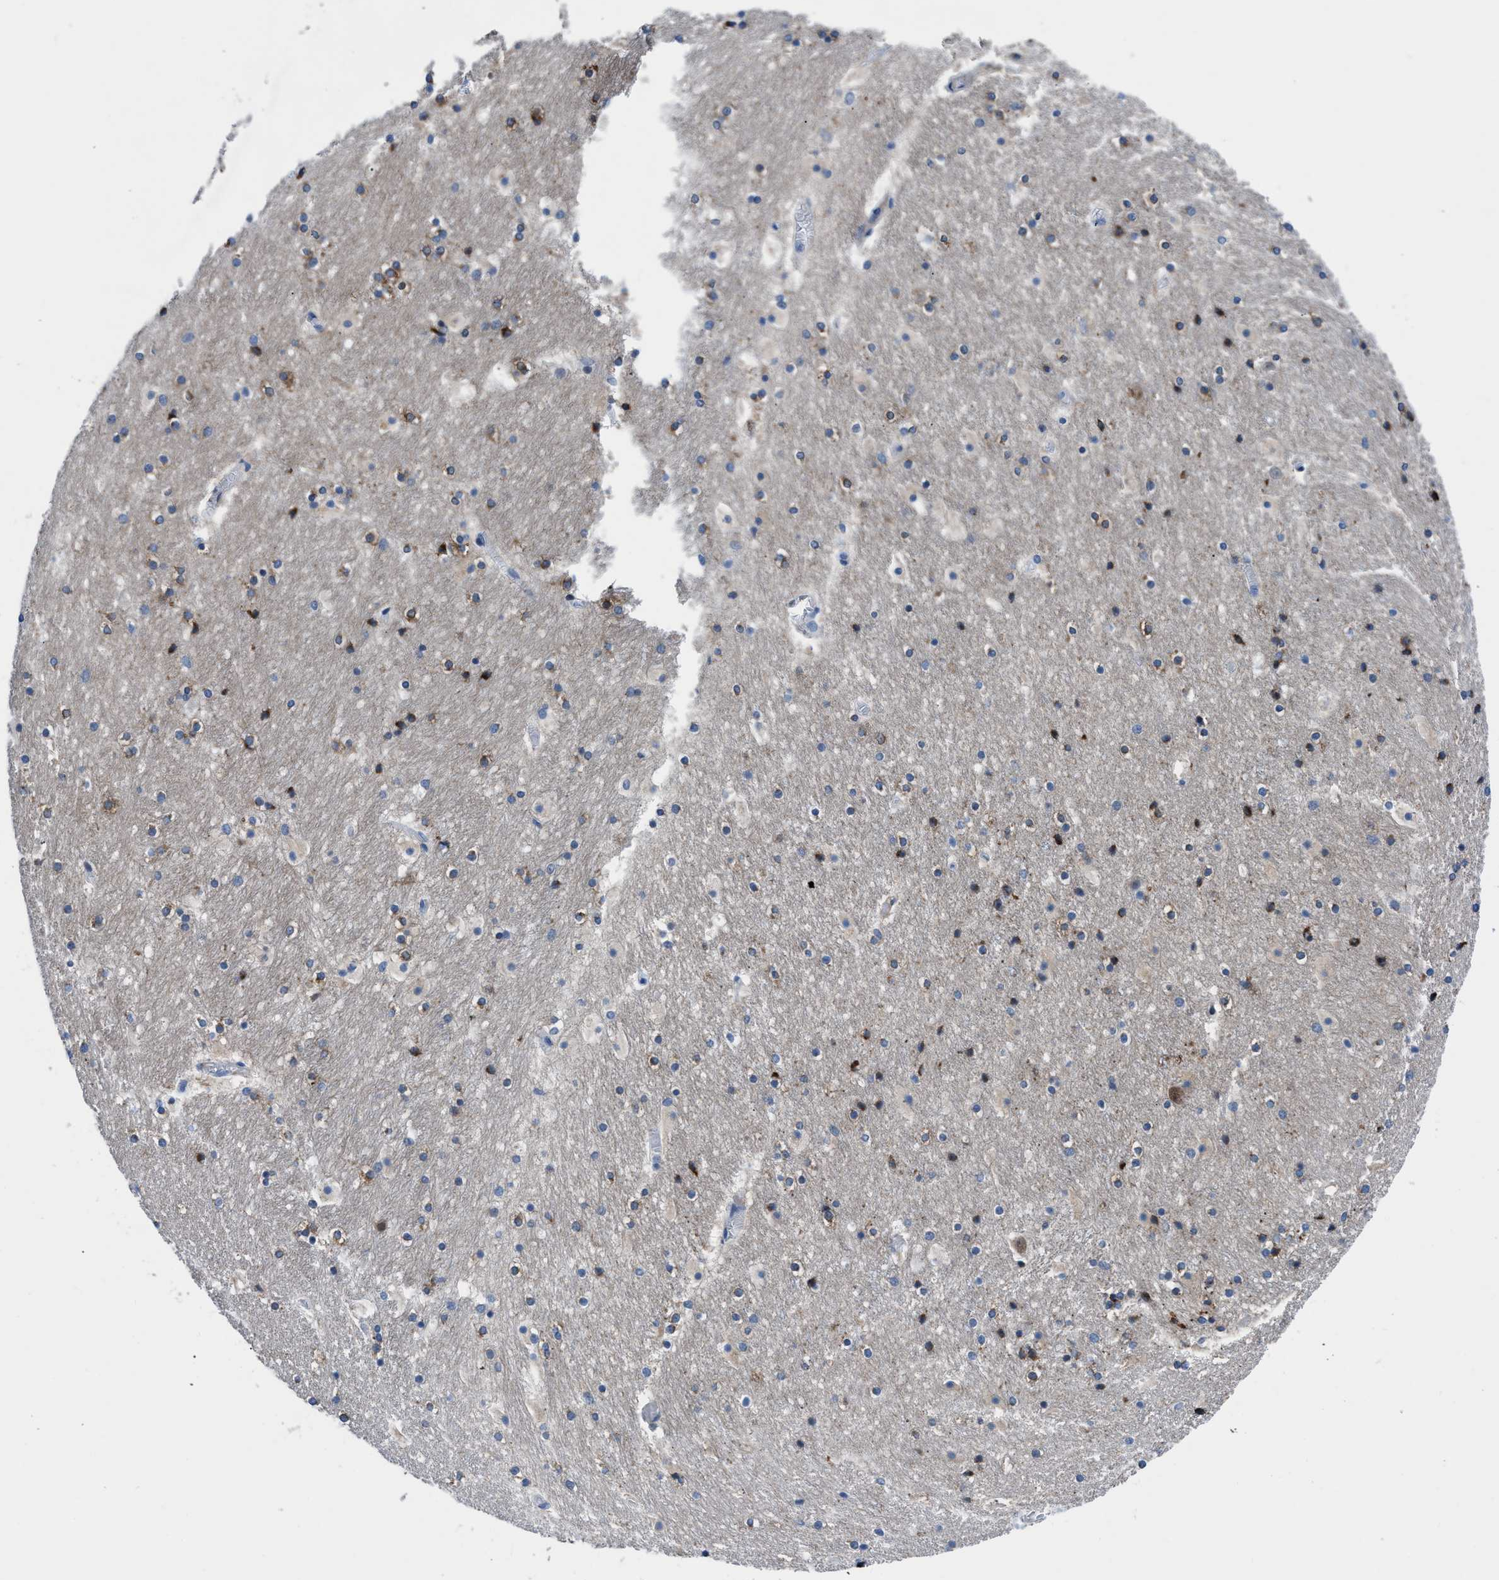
{"staining": {"intensity": "strong", "quantity": "<25%", "location": "cytoplasmic/membranous"}, "tissue": "hippocampus", "cell_type": "Glial cells", "image_type": "normal", "snomed": [{"axis": "morphology", "description": "Normal tissue, NOS"}, {"axis": "topography", "description": "Hippocampus"}], "caption": "Immunohistochemical staining of benign hippocampus exhibits <25% levels of strong cytoplasmic/membranous protein positivity in approximately <25% of glial cells.", "gene": "UAP1", "patient": {"sex": "male", "age": 45}}